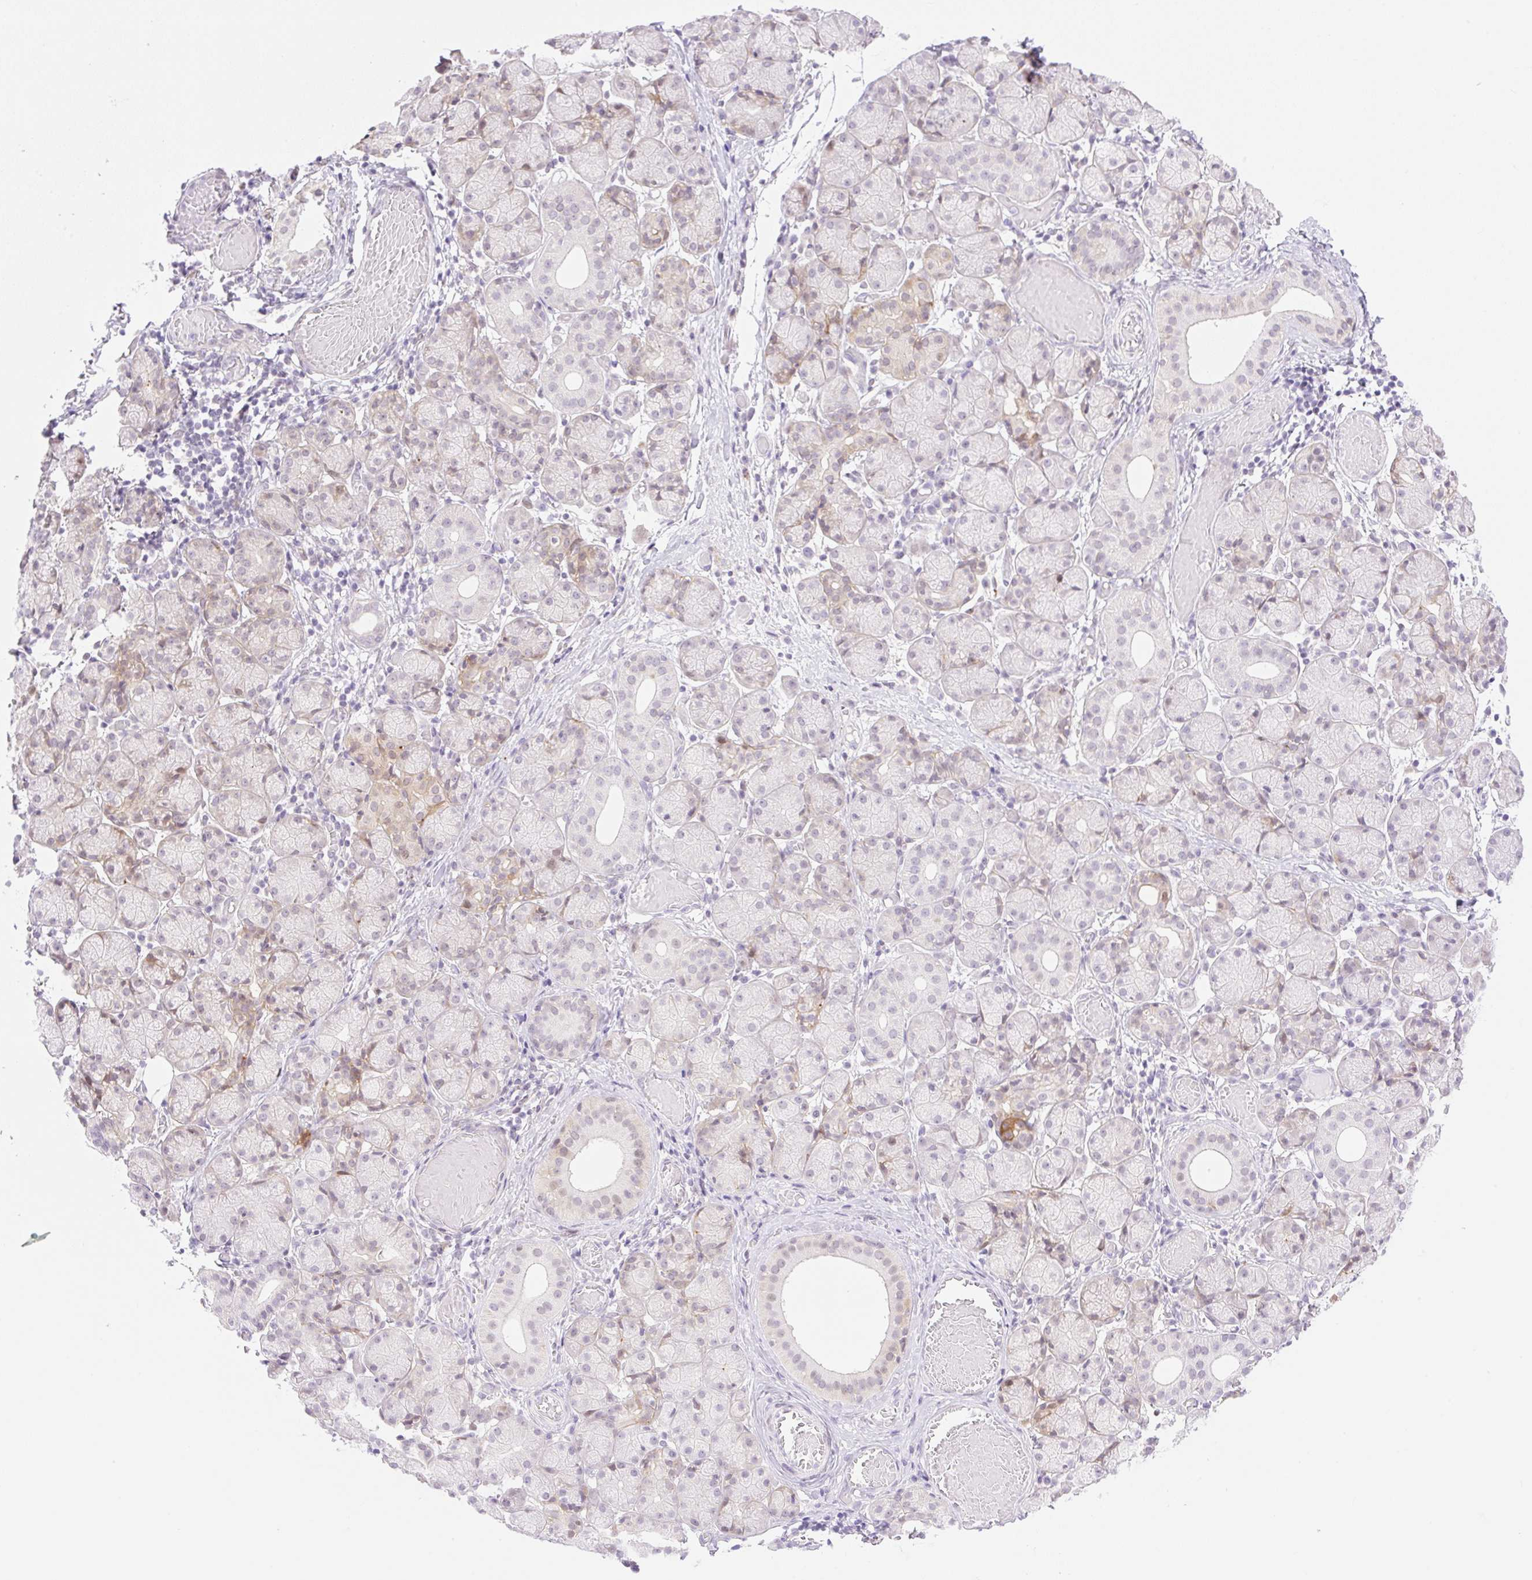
{"staining": {"intensity": "moderate", "quantity": "<25%", "location": "cytoplasmic/membranous,nuclear"}, "tissue": "salivary gland", "cell_type": "Glandular cells", "image_type": "normal", "snomed": [{"axis": "morphology", "description": "Normal tissue, NOS"}, {"axis": "topography", "description": "Salivary gland"}], "caption": "The histopathology image shows staining of unremarkable salivary gland, revealing moderate cytoplasmic/membranous,nuclear protein staining (brown color) within glandular cells.", "gene": "ENSG00000264668", "patient": {"sex": "female", "age": 24}}